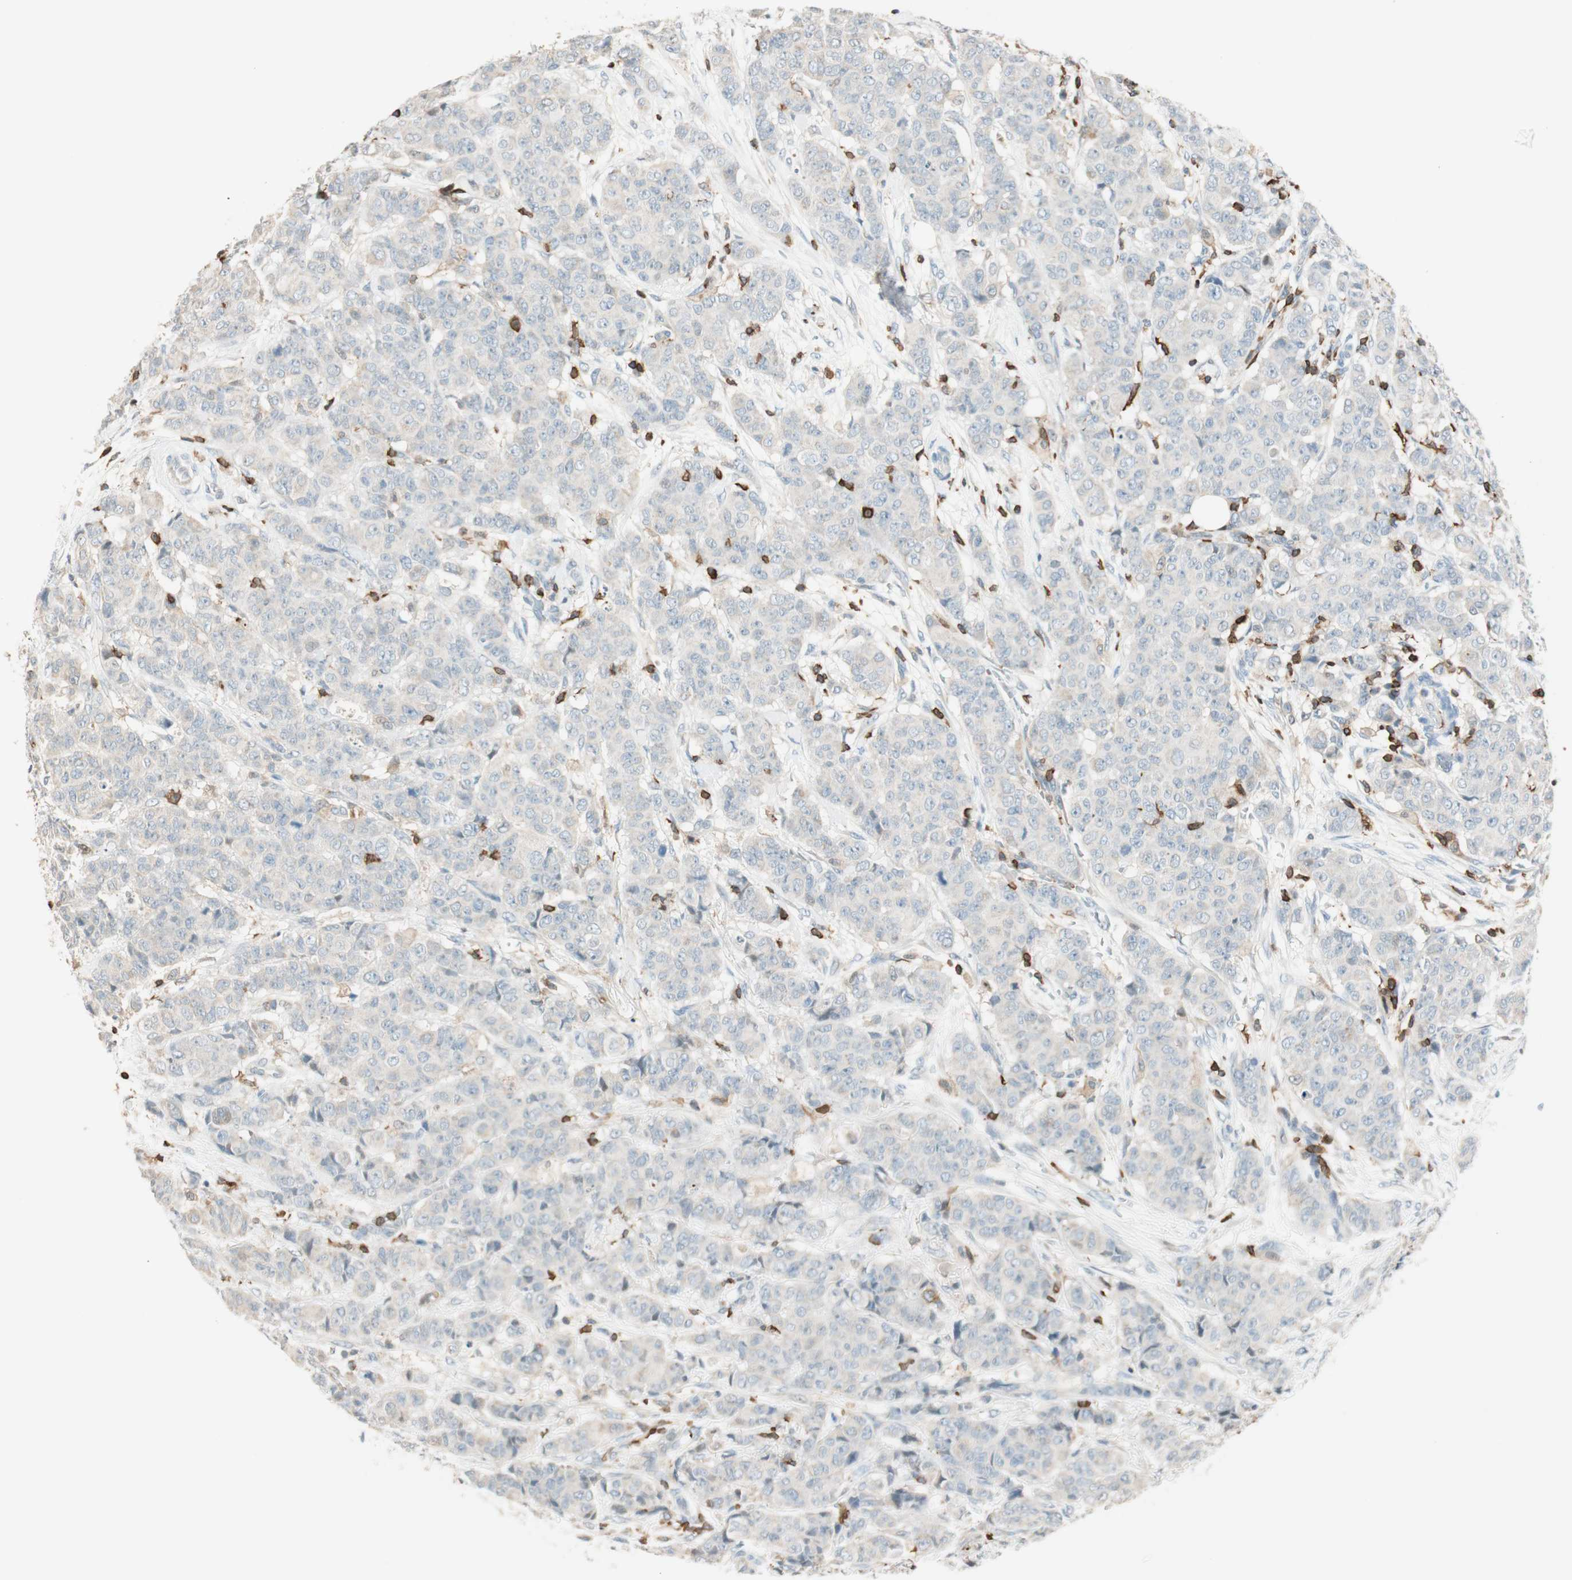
{"staining": {"intensity": "weak", "quantity": "25%-75%", "location": "cytoplasmic/membranous"}, "tissue": "breast cancer", "cell_type": "Tumor cells", "image_type": "cancer", "snomed": [{"axis": "morphology", "description": "Duct carcinoma"}, {"axis": "topography", "description": "Breast"}], "caption": "A high-resolution photomicrograph shows IHC staining of breast infiltrating ductal carcinoma, which displays weak cytoplasmic/membranous positivity in about 25%-75% of tumor cells. Ihc stains the protein of interest in brown and the nuclei are stained blue.", "gene": "HPGD", "patient": {"sex": "female", "age": 40}}